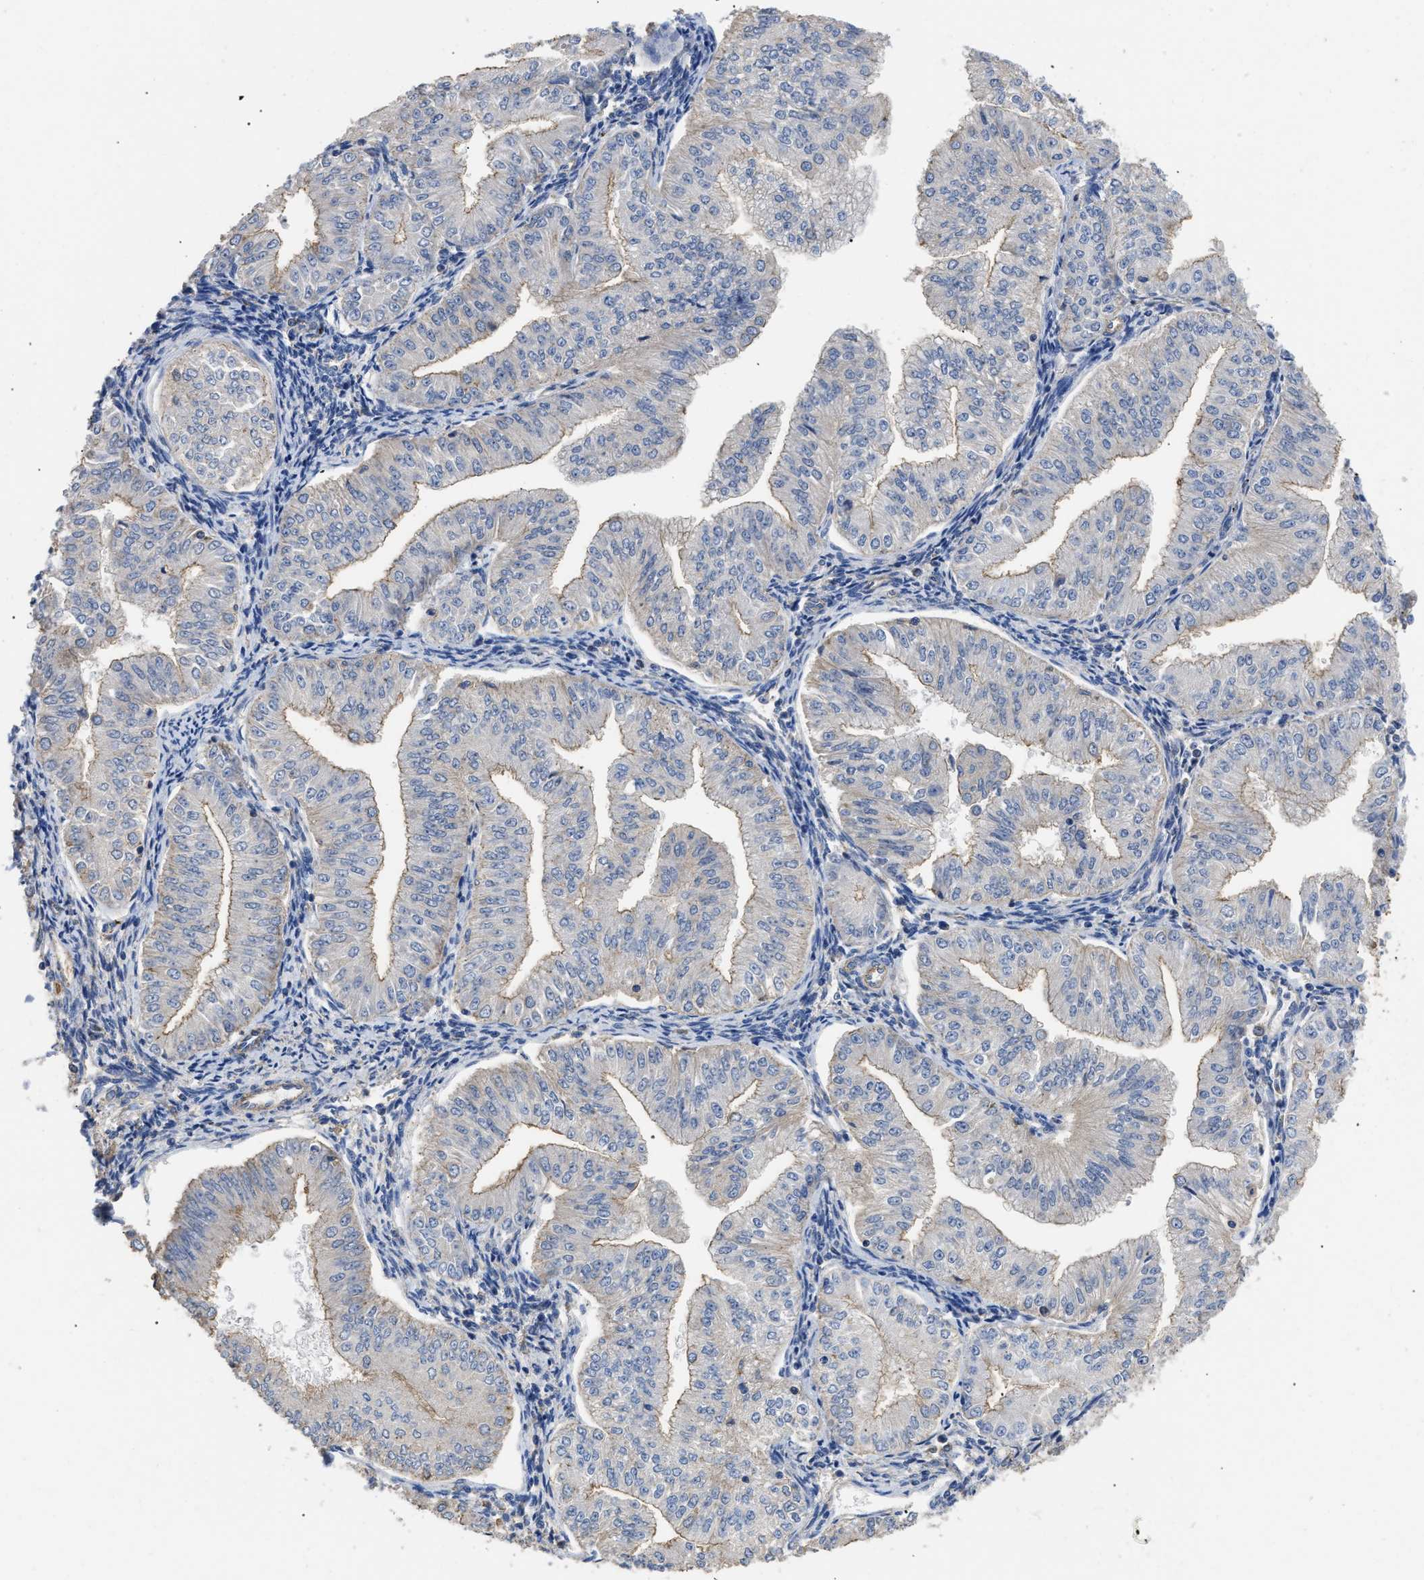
{"staining": {"intensity": "negative", "quantity": "none", "location": "none"}, "tissue": "endometrial cancer", "cell_type": "Tumor cells", "image_type": "cancer", "snomed": [{"axis": "morphology", "description": "Normal tissue, NOS"}, {"axis": "morphology", "description": "Adenocarcinoma, NOS"}, {"axis": "topography", "description": "Endometrium"}], "caption": "Image shows no protein expression in tumor cells of endometrial cancer tissue.", "gene": "USP4", "patient": {"sex": "female", "age": 53}}